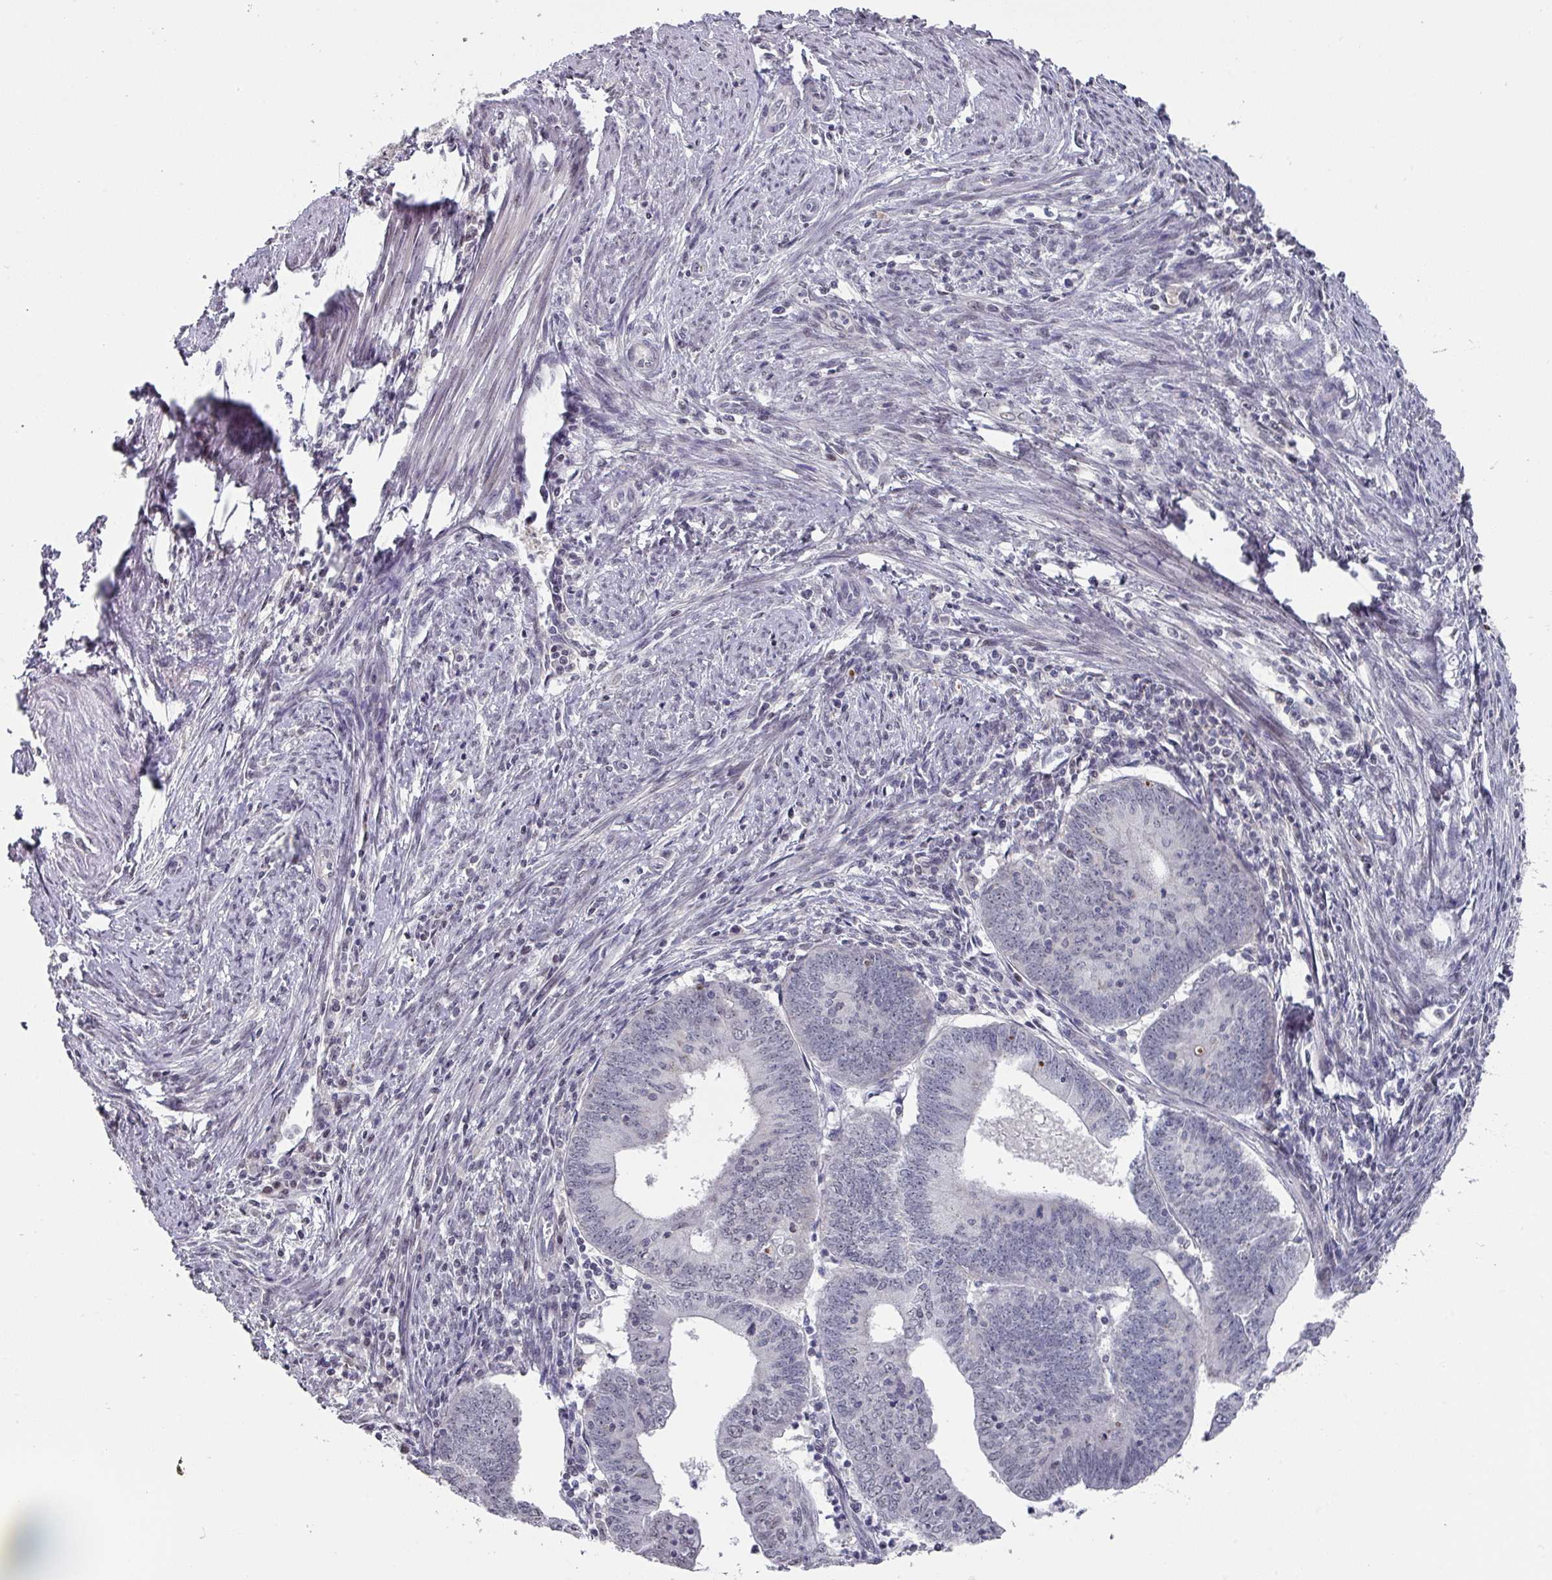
{"staining": {"intensity": "negative", "quantity": "none", "location": "none"}, "tissue": "endometrial cancer", "cell_type": "Tumor cells", "image_type": "cancer", "snomed": [{"axis": "morphology", "description": "Adenocarcinoma, NOS"}, {"axis": "topography", "description": "Endometrium"}], "caption": "Human adenocarcinoma (endometrial) stained for a protein using IHC demonstrates no staining in tumor cells.", "gene": "ZNF654", "patient": {"sex": "female", "age": 60}}